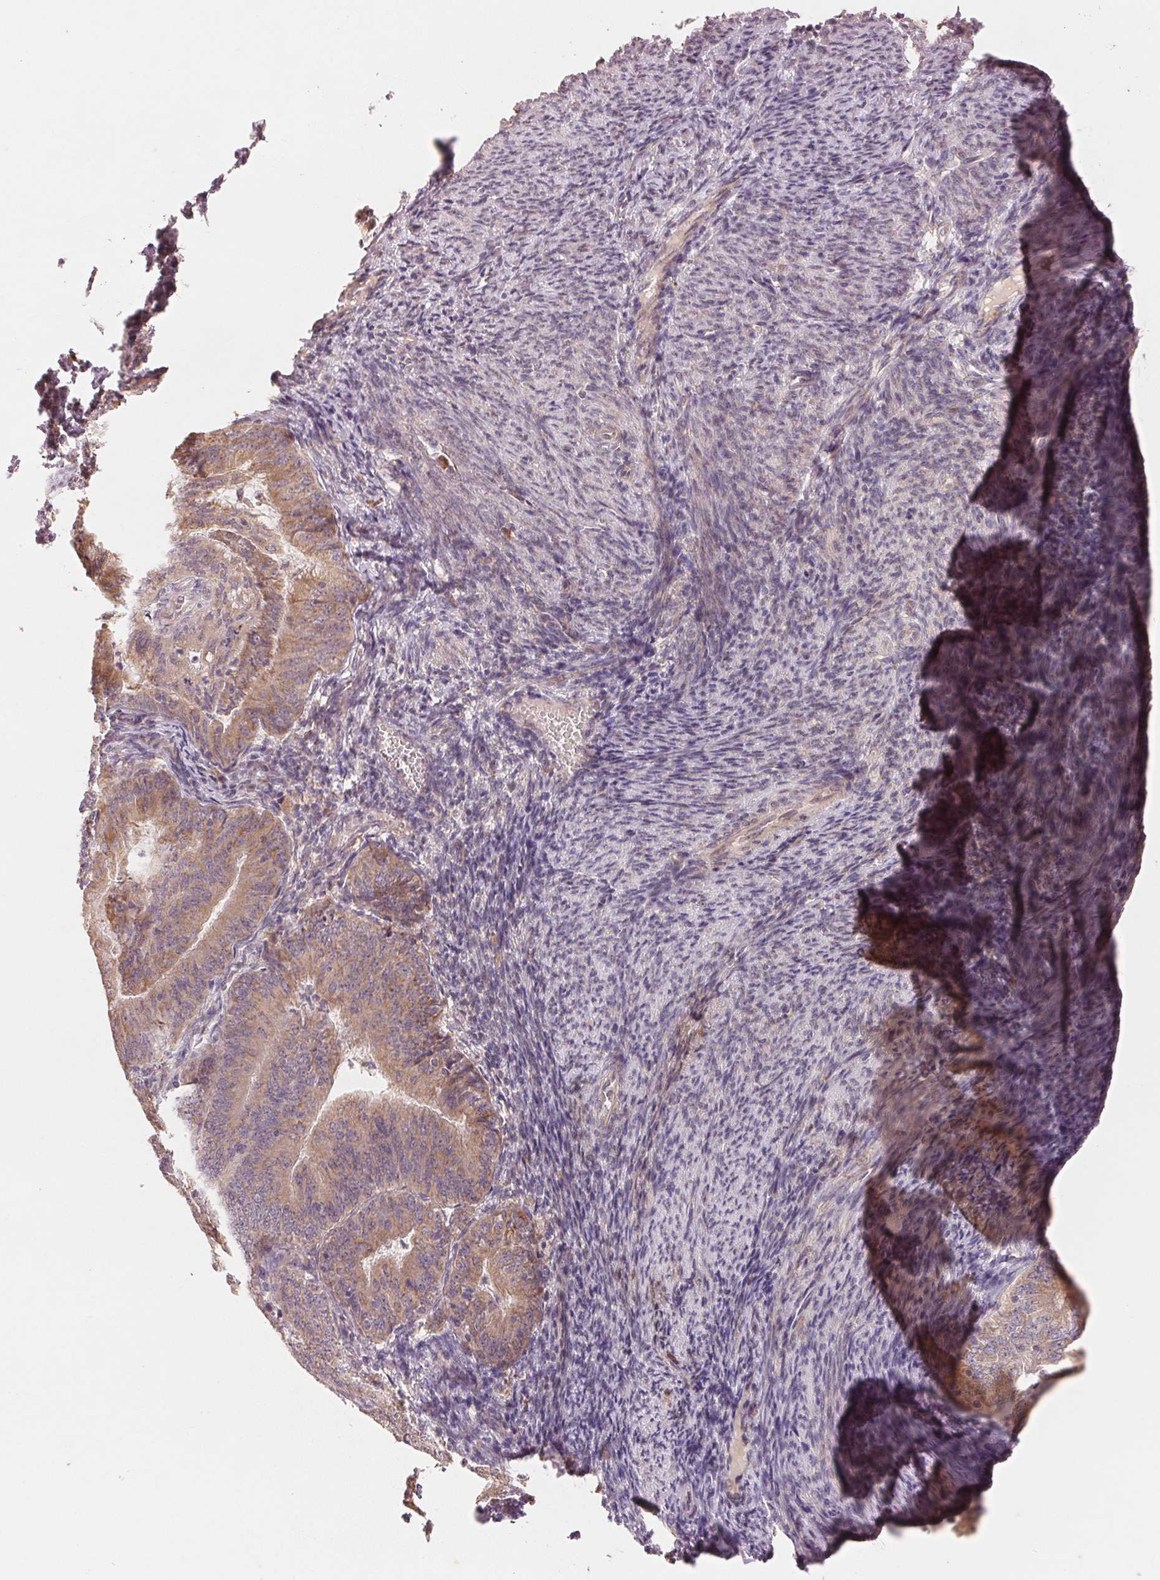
{"staining": {"intensity": "moderate", "quantity": ">75%", "location": "cytoplasmic/membranous"}, "tissue": "endometrial cancer", "cell_type": "Tumor cells", "image_type": "cancer", "snomed": [{"axis": "morphology", "description": "Adenocarcinoma, NOS"}, {"axis": "topography", "description": "Endometrium"}], "caption": "Protein analysis of endometrial cancer (adenocarcinoma) tissue displays moderate cytoplasmic/membranous positivity in approximately >75% of tumor cells. The staining is performed using DAB brown chromogen to label protein expression. The nuclei are counter-stained blue using hematoxylin.", "gene": "SLC20A1", "patient": {"sex": "female", "age": 57}}